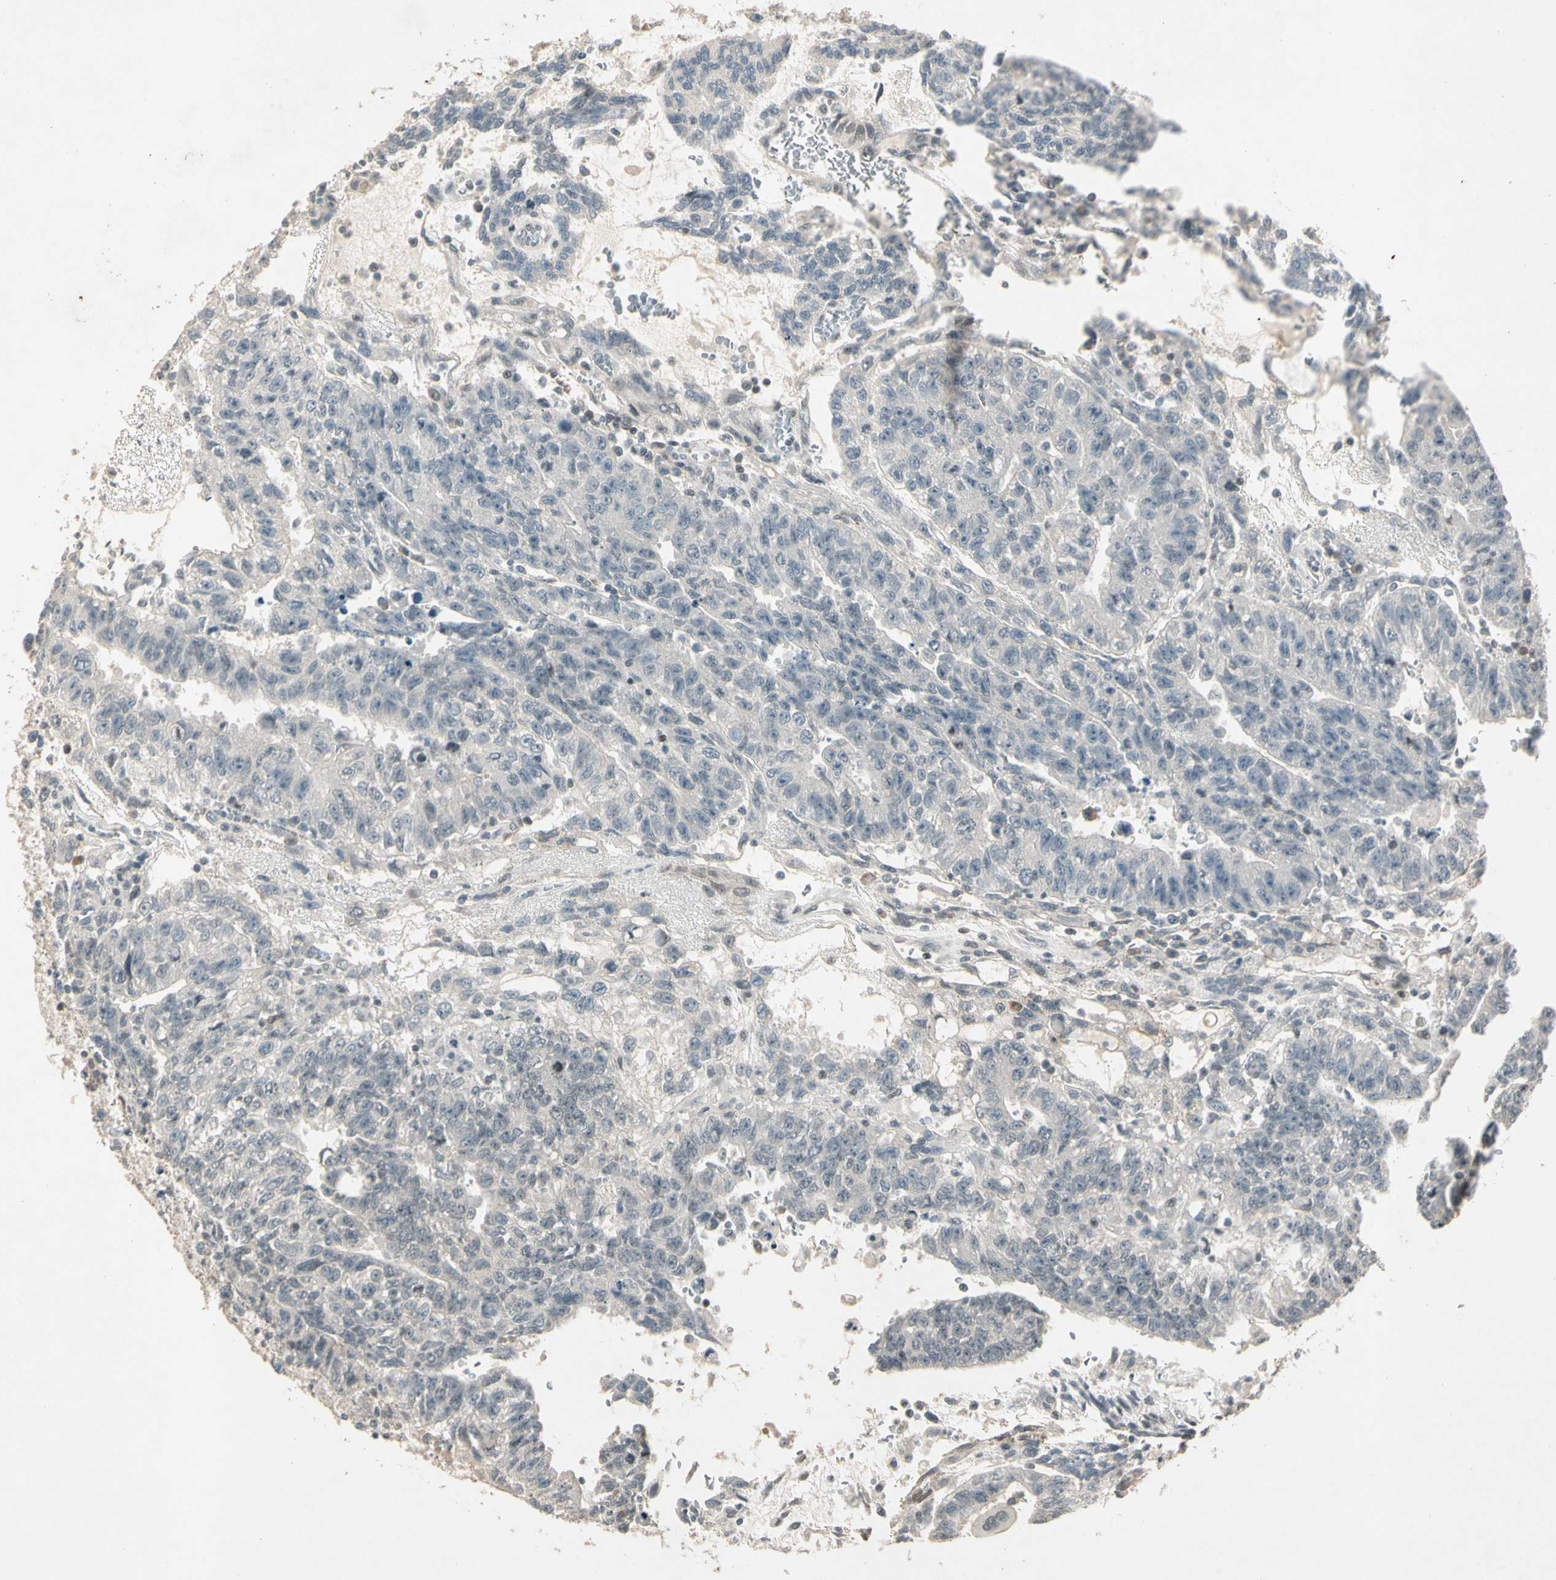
{"staining": {"intensity": "negative", "quantity": "none", "location": "none"}, "tissue": "testis cancer", "cell_type": "Tumor cells", "image_type": "cancer", "snomed": [{"axis": "morphology", "description": "Seminoma, NOS"}, {"axis": "morphology", "description": "Carcinoma, Embryonal, NOS"}, {"axis": "topography", "description": "Testis"}], "caption": "This is a photomicrograph of immunohistochemistry staining of testis embryonal carcinoma, which shows no staining in tumor cells. (DAB (3,3'-diaminobenzidine) IHC with hematoxylin counter stain).", "gene": "ZBTB4", "patient": {"sex": "male", "age": 52}}